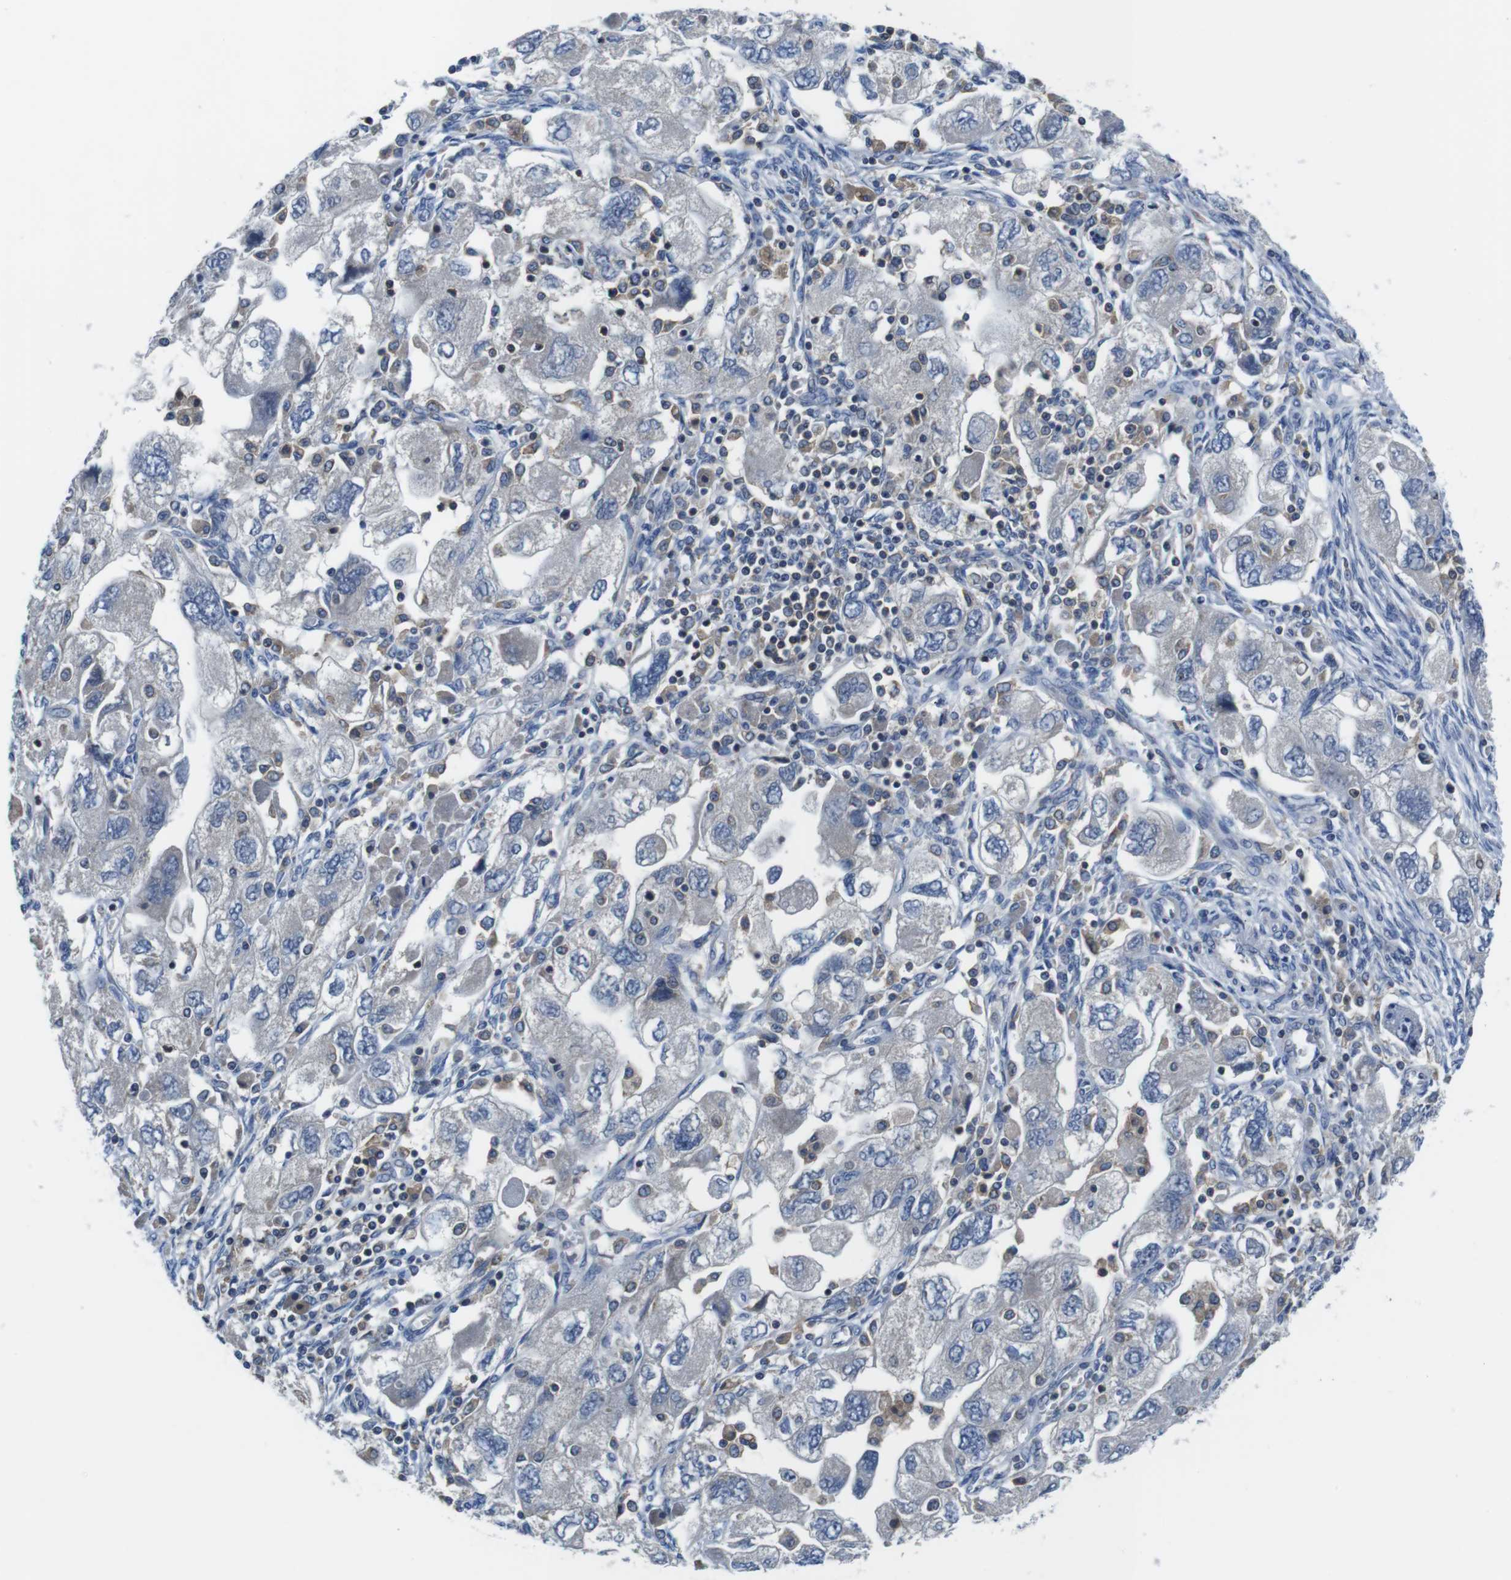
{"staining": {"intensity": "negative", "quantity": "none", "location": "none"}, "tissue": "ovarian cancer", "cell_type": "Tumor cells", "image_type": "cancer", "snomed": [{"axis": "morphology", "description": "Carcinoma, NOS"}, {"axis": "morphology", "description": "Cystadenocarcinoma, serous, NOS"}, {"axis": "topography", "description": "Ovary"}], "caption": "A micrograph of ovarian carcinoma stained for a protein shows no brown staining in tumor cells. The staining is performed using DAB (3,3'-diaminobenzidine) brown chromogen with nuclei counter-stained in using hematoxylin.", "gene": "PIK3CD", "patient": {"sex": "female", "age": 69}}